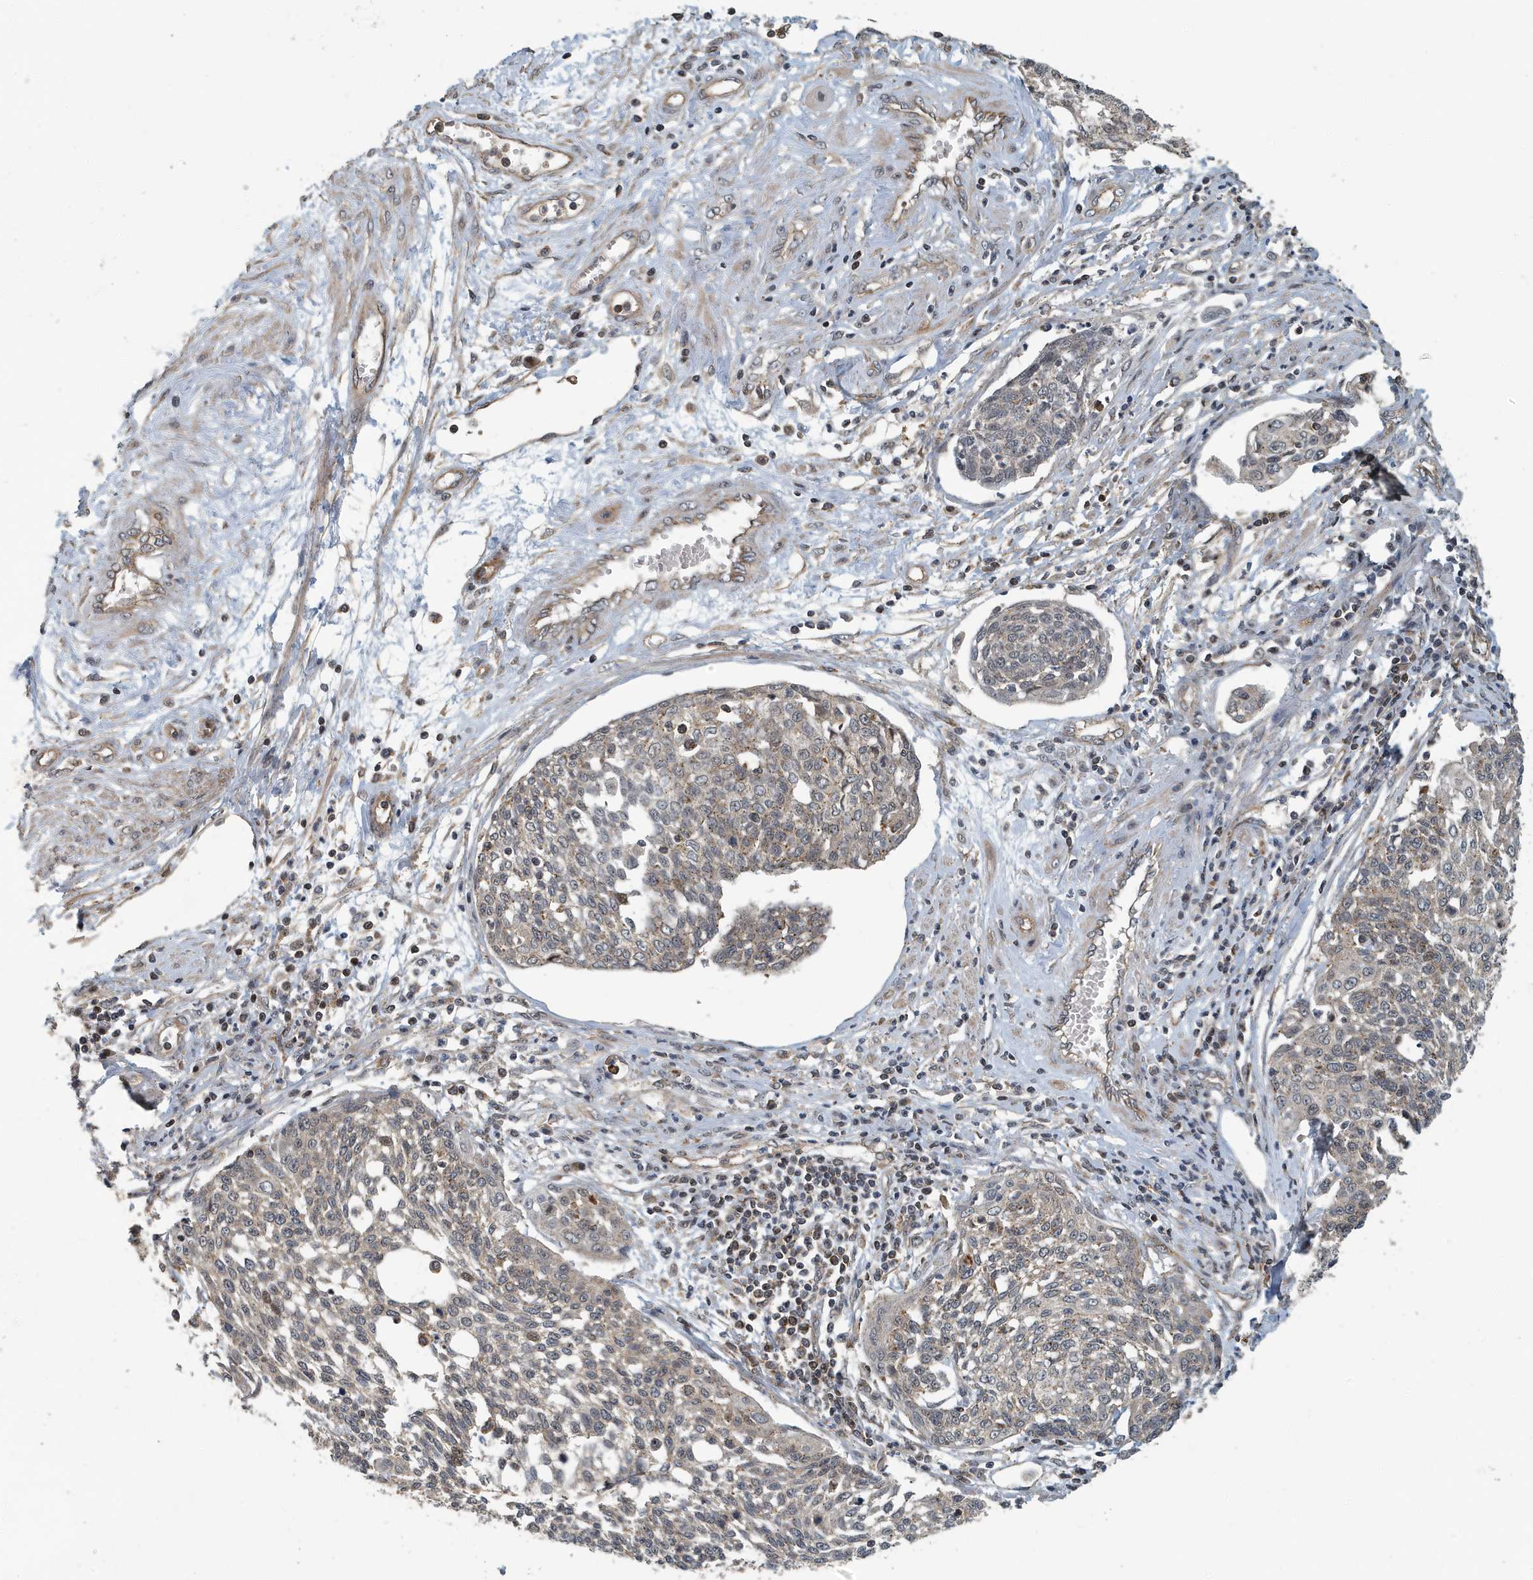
{"staining": {"intensity": "weak", "quantity": ">75%", "location": "cytoplasmic/membranous"}, "tissue": "cervical cancer", "cell_type": "Tumor cells", "image_type": "cancer", "snomed": [{"axis": "morphology", "description": "Squamous cell carcinoma, NOS"}, {"axis": "topography", "description": "Cervix"}], "caption": "Cervical cancer stained with a brown dye shows weak cytoplasmic/membranous positive staining in approximately >75% of tumor cells.", "gene": "KIF15", "patient": {"sex": "female", "age": 34}}